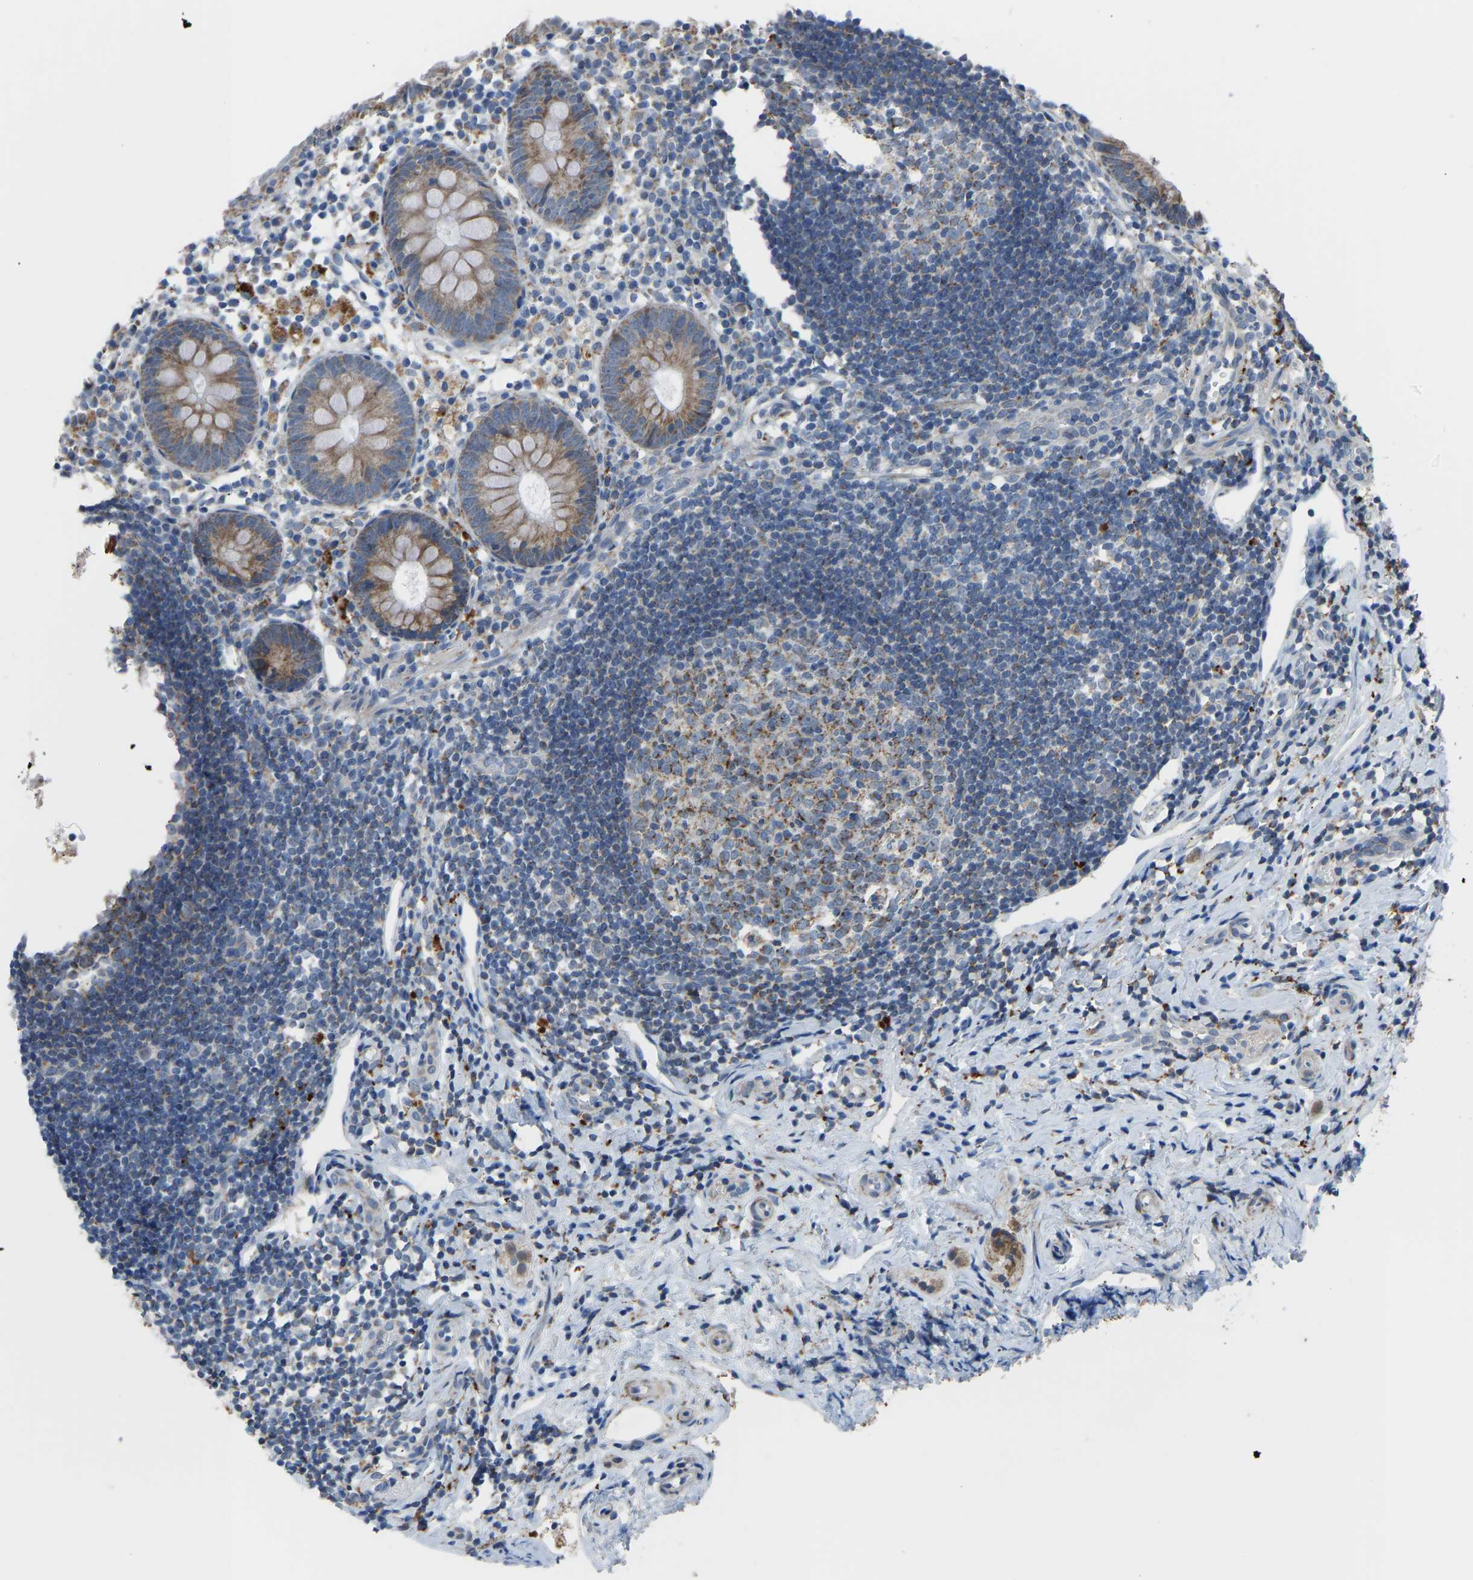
{"staining": {"intensity": "moderate", "quantity": ">75%", "location": "cytoplasmic/membranous"}, "tissue": "appendix", "cell_type": "Glandular cells", "image_type": "normal", "snomed": [{"axis": "morphology", "description": "Normal tissue, NOS"}, {"axis": "topography", "description": "Appendix"}], "caption": "The micrograph displays staining of unremarkable appendix, revealing moderate cytoplasmic/membranous protein staining (brown color) within glandular cells.", "gene": "SMIM20", "patient": {"sex": "female", "age": 20}}